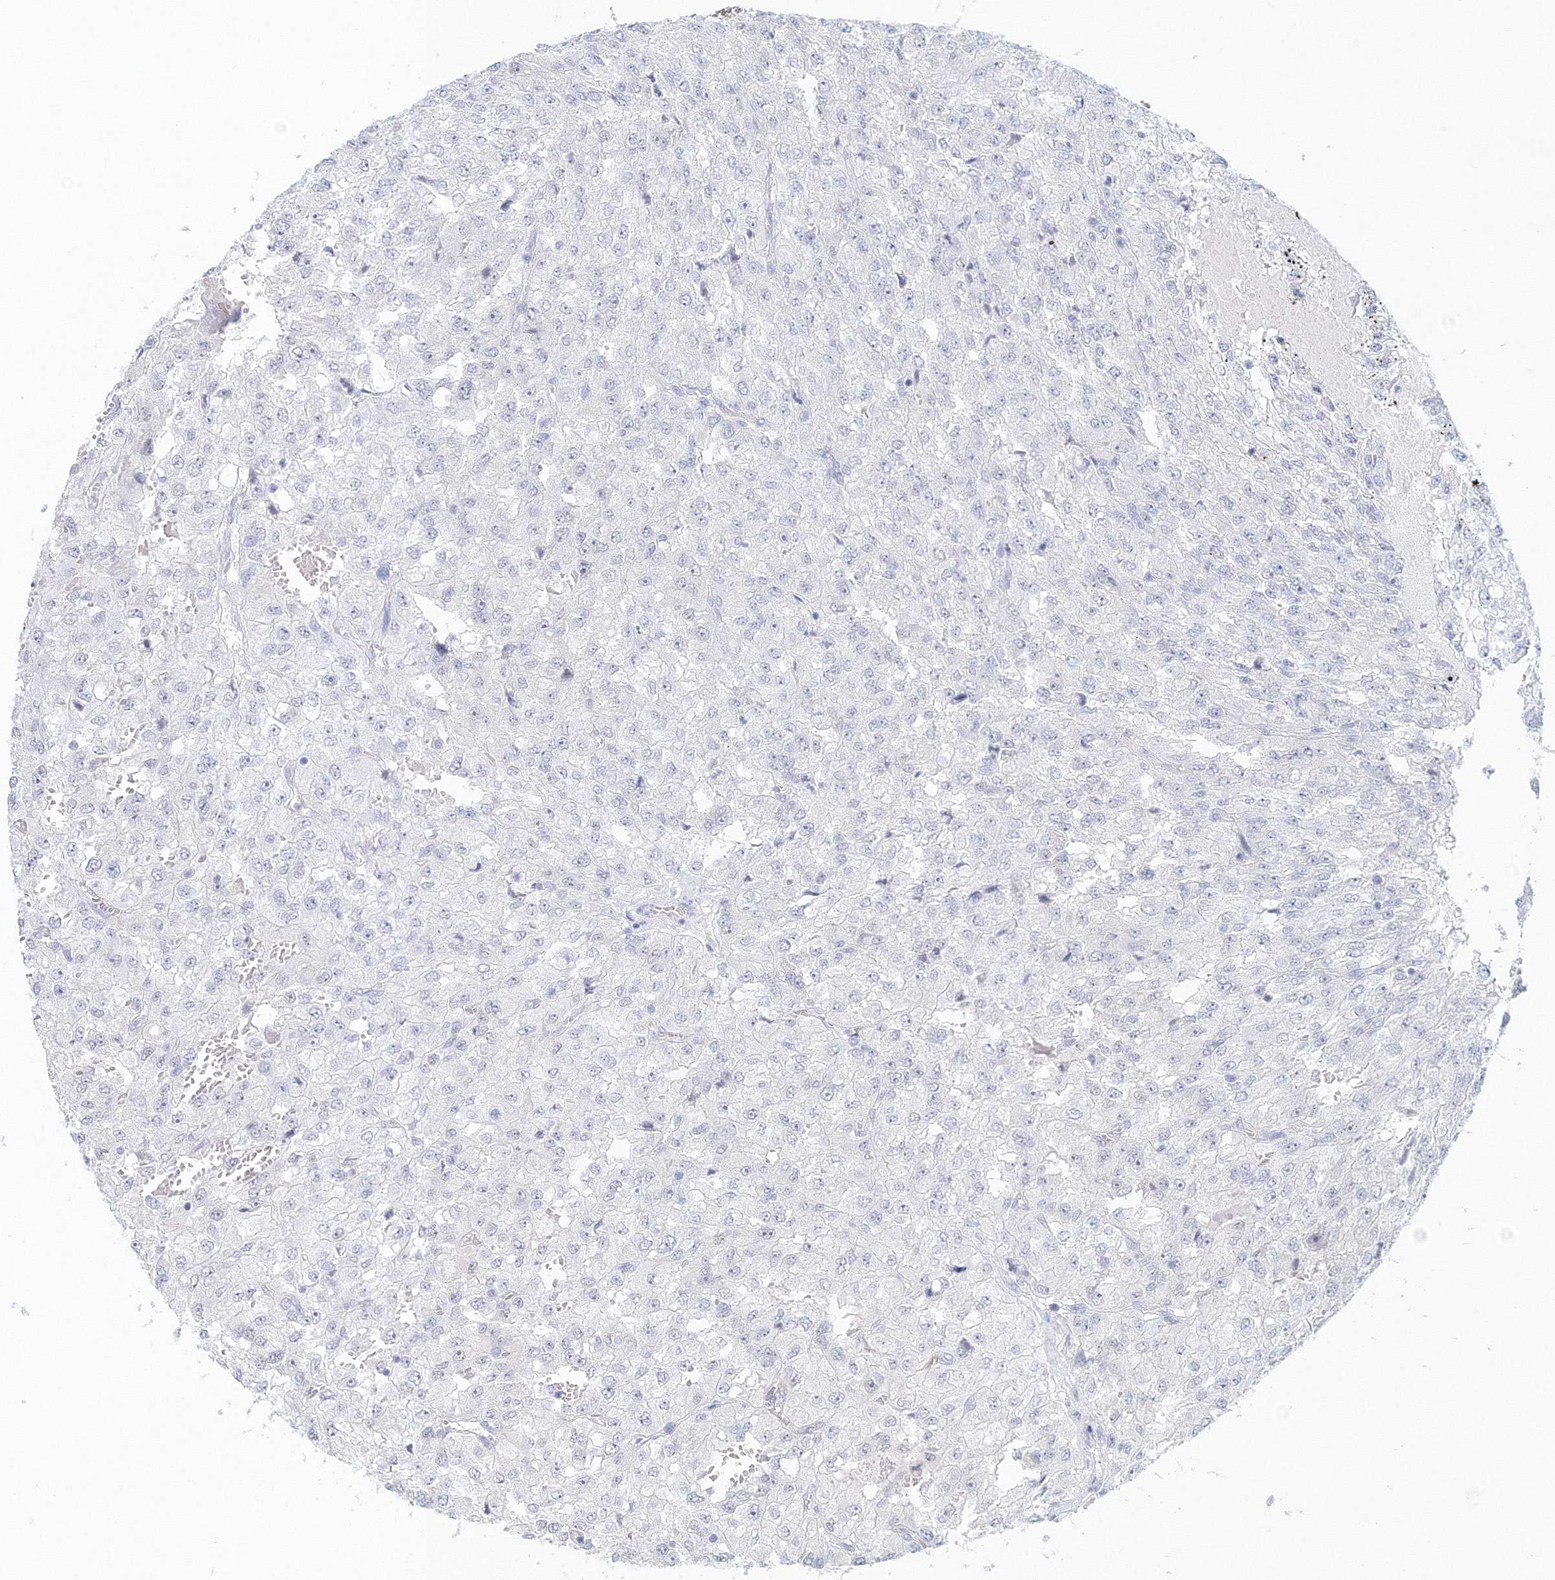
{"staining": {"intensity": "negative", "quantity": "none", "location": "none"}, "tissue": "renal cancer", "cell_type": "Tumor cells", "image_type": "cancer", "snomed": [{"axis": "morphology", "description": "Adenocarcinoma, NOS"}, {"axis": "topography", "description": "Kidney"}], "caption": "This is an immunohistochemistry (IHC) photomicrograph of human adenocarcinoma (renal). There is no expression in tumor cells.", "gene": "VSIG1", "patient": {"sex": "female", "age": 54}}